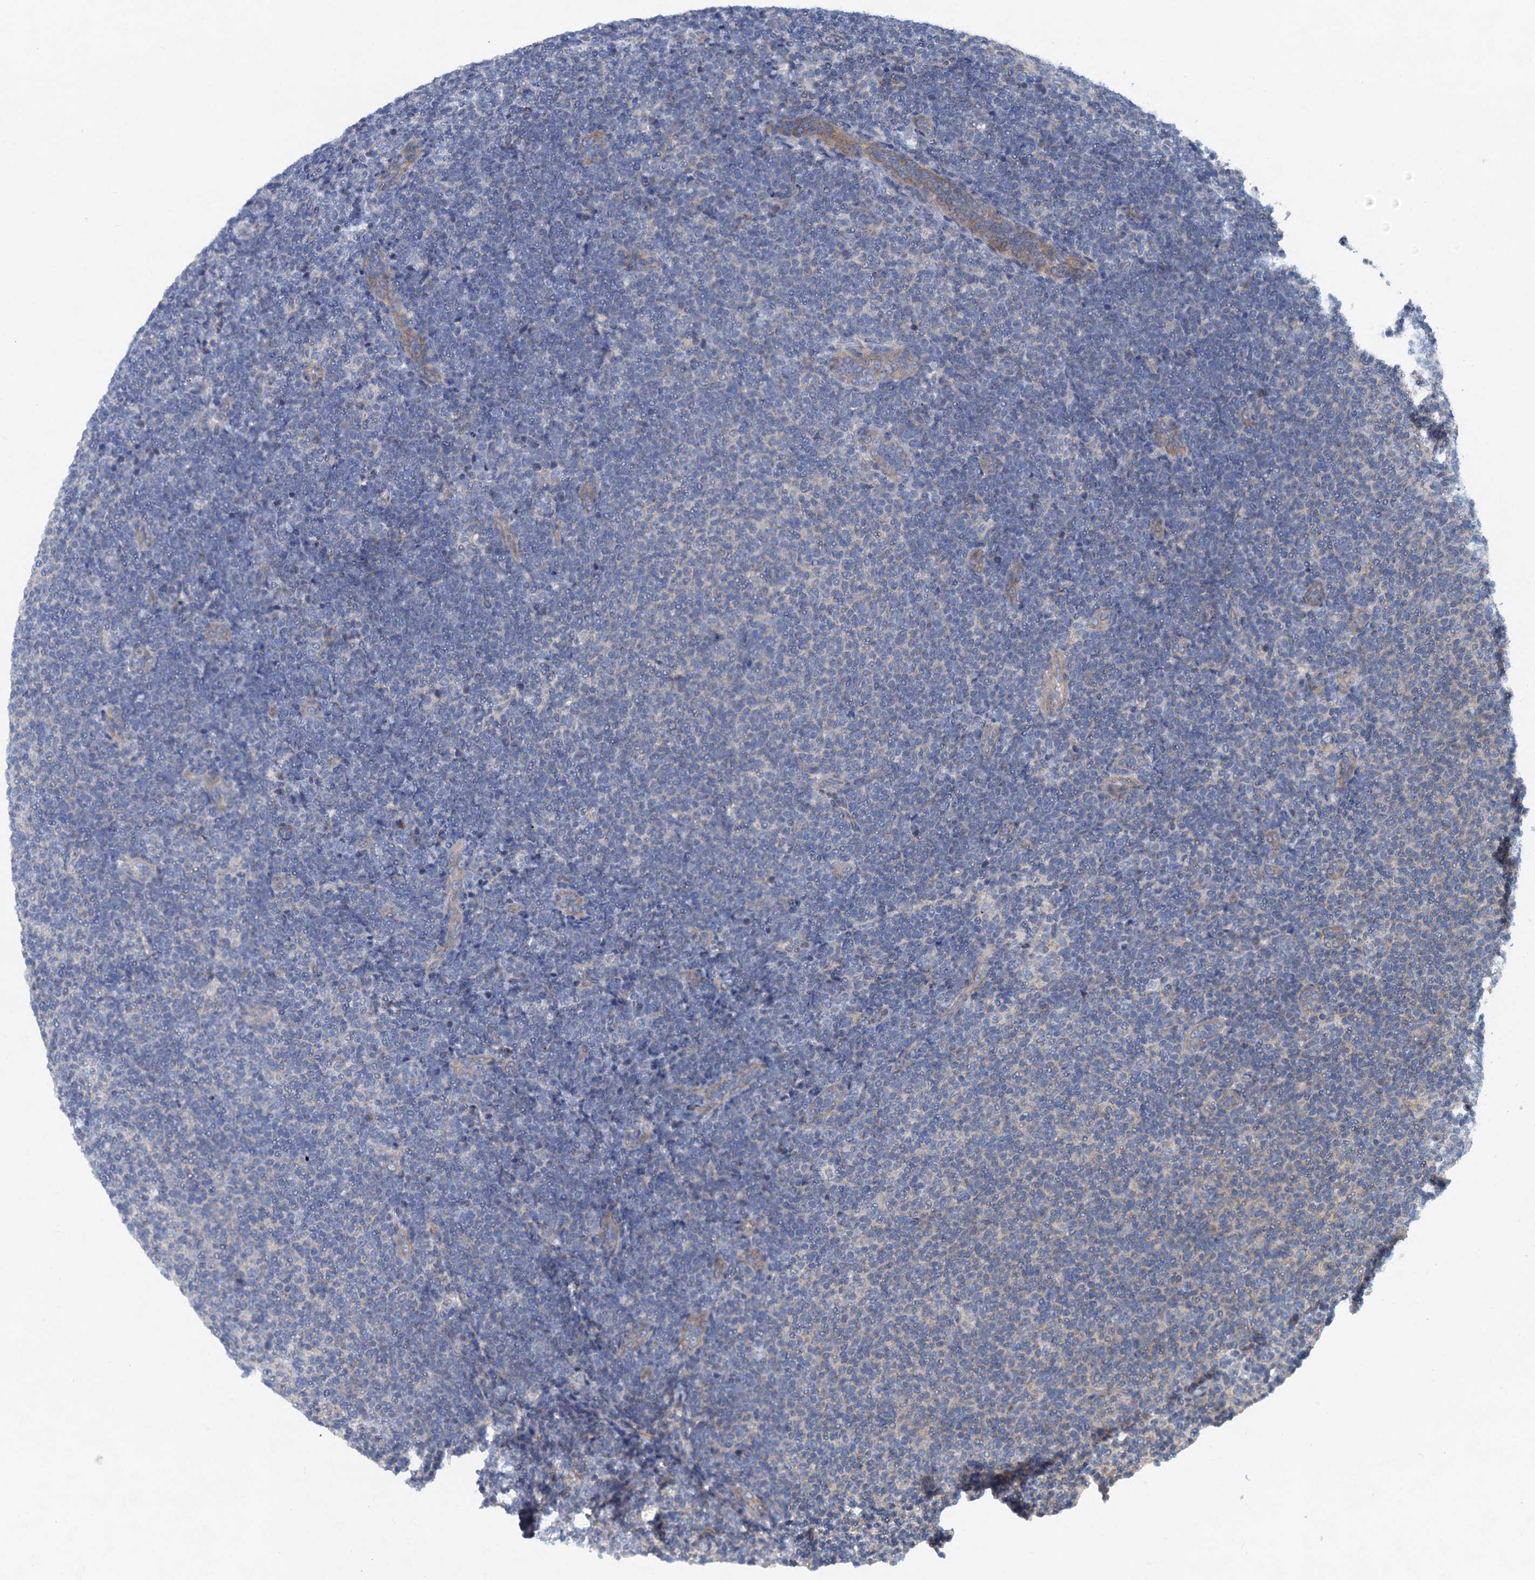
{"staining": {"intensity": "negative", "quantity": "none", "location": "none"}, "tissue": "lymphoma", "cell_type": "Tumor cells", "image_type": "cancer", "snomed": [{"axis": "morphology", "description": "Malignant lymphoma, non-Hodgkin's type, Low grade"}, {"axis": "topography", "description": "Lymph node"}], "caption": "IHC micrograph of neoplastic tissue: human lymphoma stained with DAB (3,3'-diaminobenzidine) shows no significant protein expression in tumor cells.", "gene": "NBEA", "patient": {"sex": "male", "age": 66}}